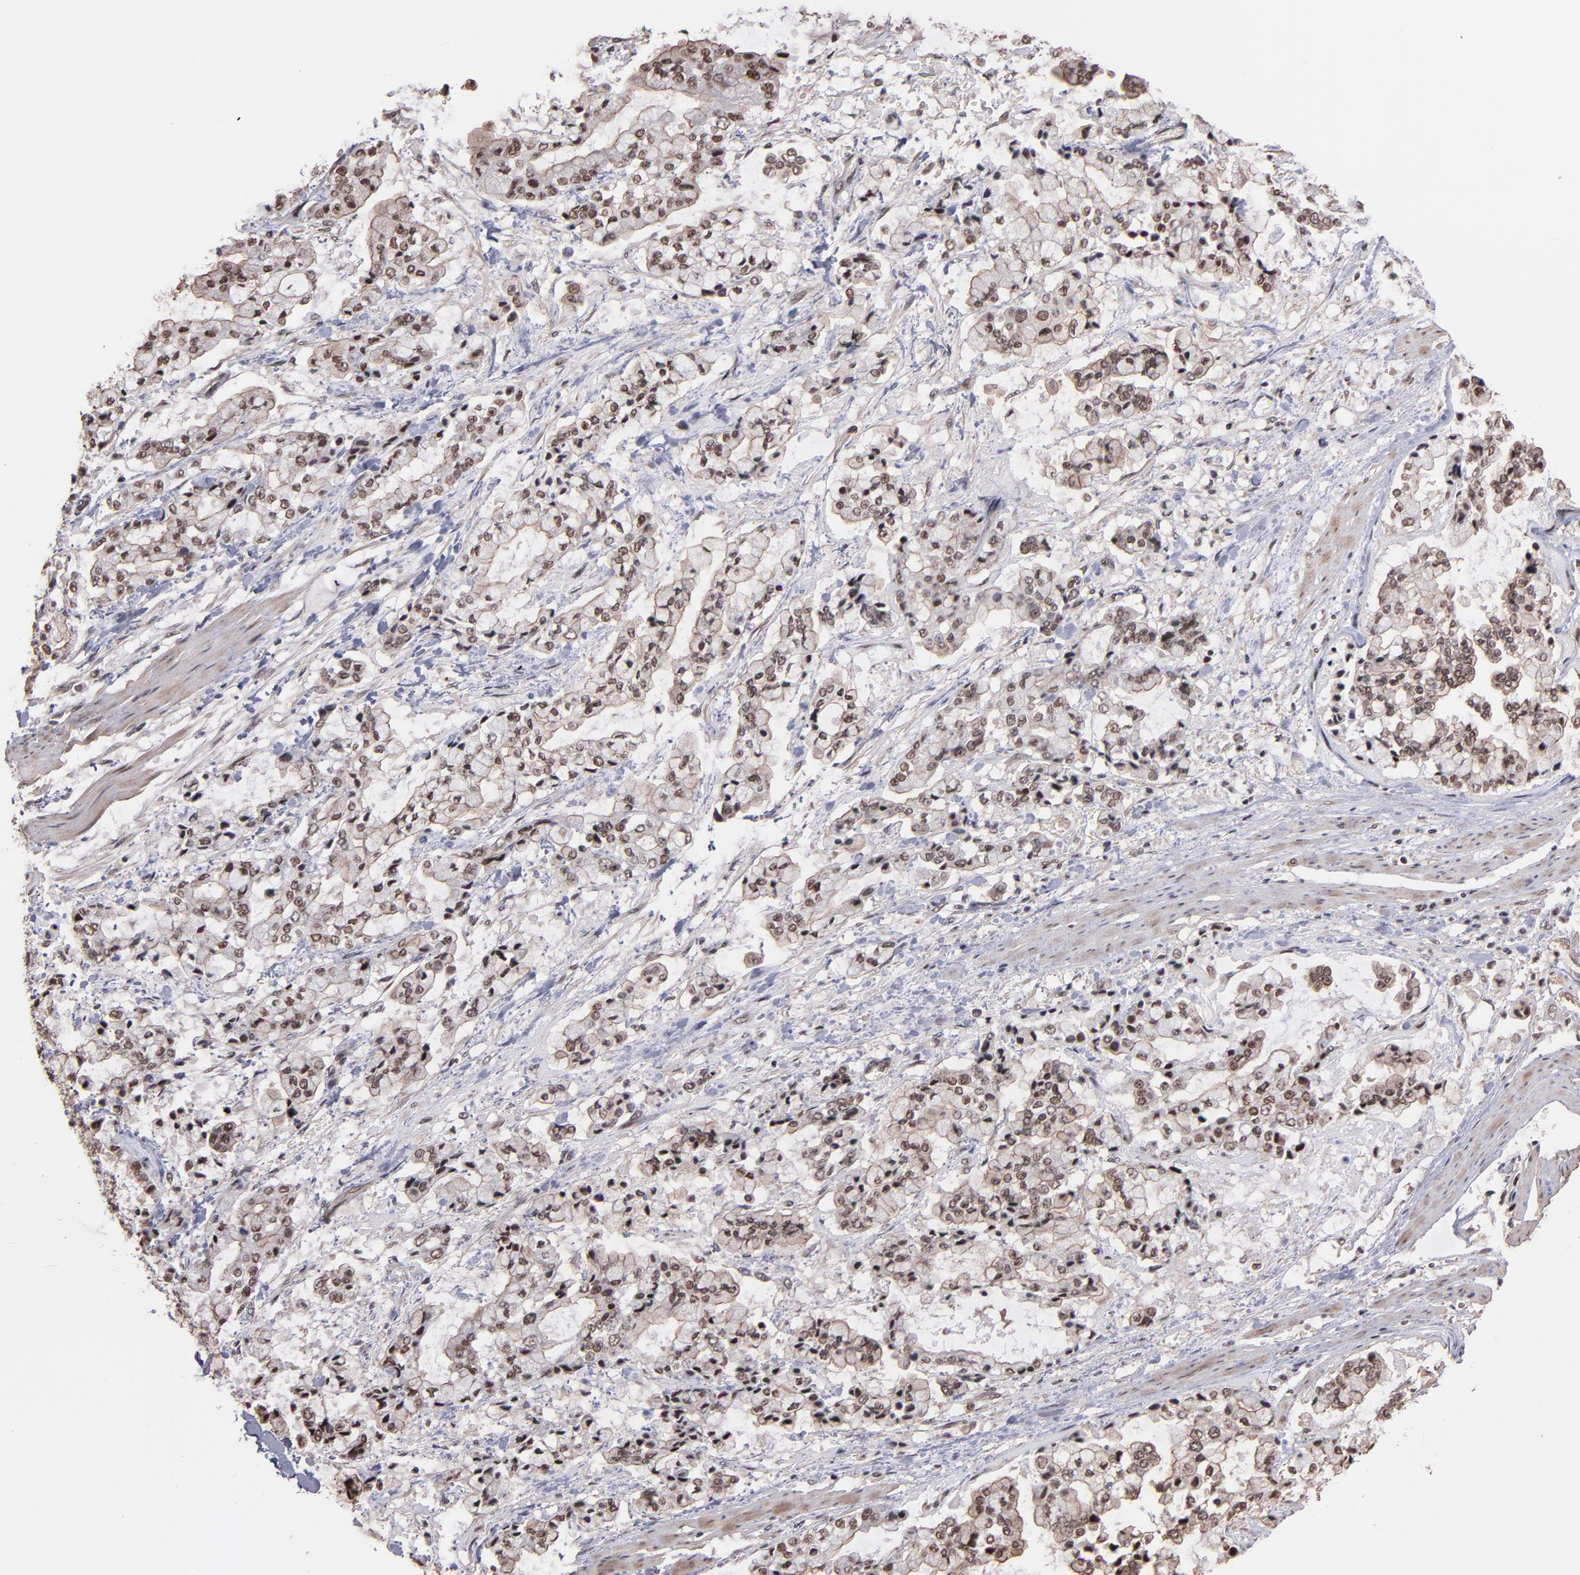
{"staining": {"intensity": "weak", "quantity": "25%-75%", "location": "nuclear"}, "tissue": "stomach cancer", "cell_type": "Tumor cells", "image_type": "cancer", "snomed": [{"axis": "morphology", "description": "Normal tissue, NOS"}, {"axis": "morphology", "description": "Adenocarcinoma, NOS"}, {"axis": "topography", "description": "Stomach, upper"}, {"axis": "topography", "description": "Stomach"}], "caption": "Stomach adenocarcinoma stained with a protein marker demonstrates weak staining in tumor cells.", "gene": "TERF2", "patient": {"sex": "male", "age": 76}}